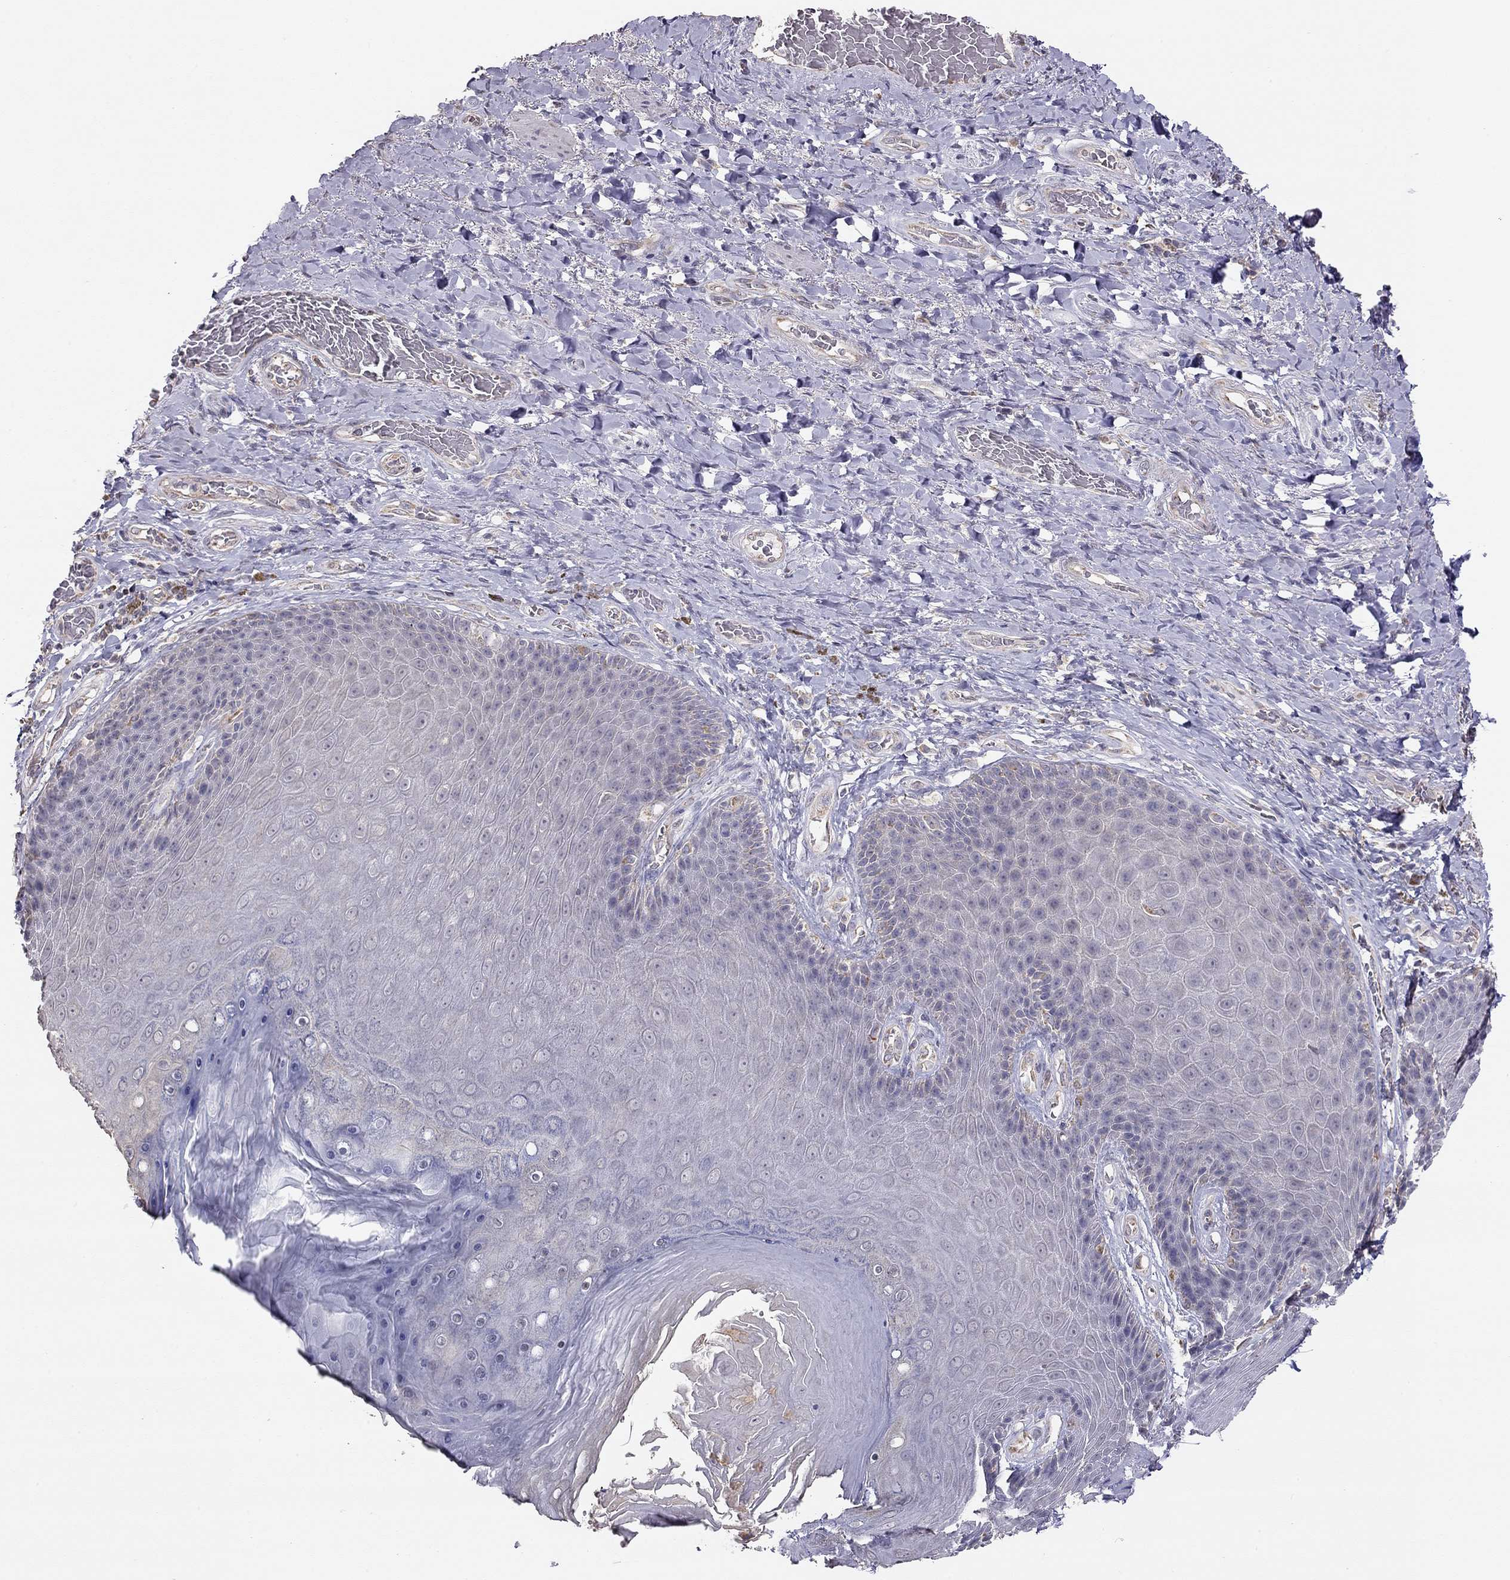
{"staining": {"intensity": "negative", "quantity": "none", "location": "none"}, "tissue": "skin", "cell_type": "Epidermal cells", "image_type": "normal", "snomed": [{"axis": "morphology", "description": "Normal tissue, NOS"}, {"axis": "topography", "description": "Skeletal muscle"}, {"axis": "topography", "description": "Anal"}, {"axis": "topography", "description": "Peripheral nerve tissue"}], "caption": "This is a image of immunohistochemistry (IHC) staining of normal skin, which shows no positivity in epidermal cells. The staining was performed using DAB (3,3'-diaminobenzidine) to visualize the protein expression in brown, while the nuclei were stained in blue with hematoxylin (Magnification: 20x).", "gene": "LRIT3", "patient": {"sex": "male", "age": 53}}